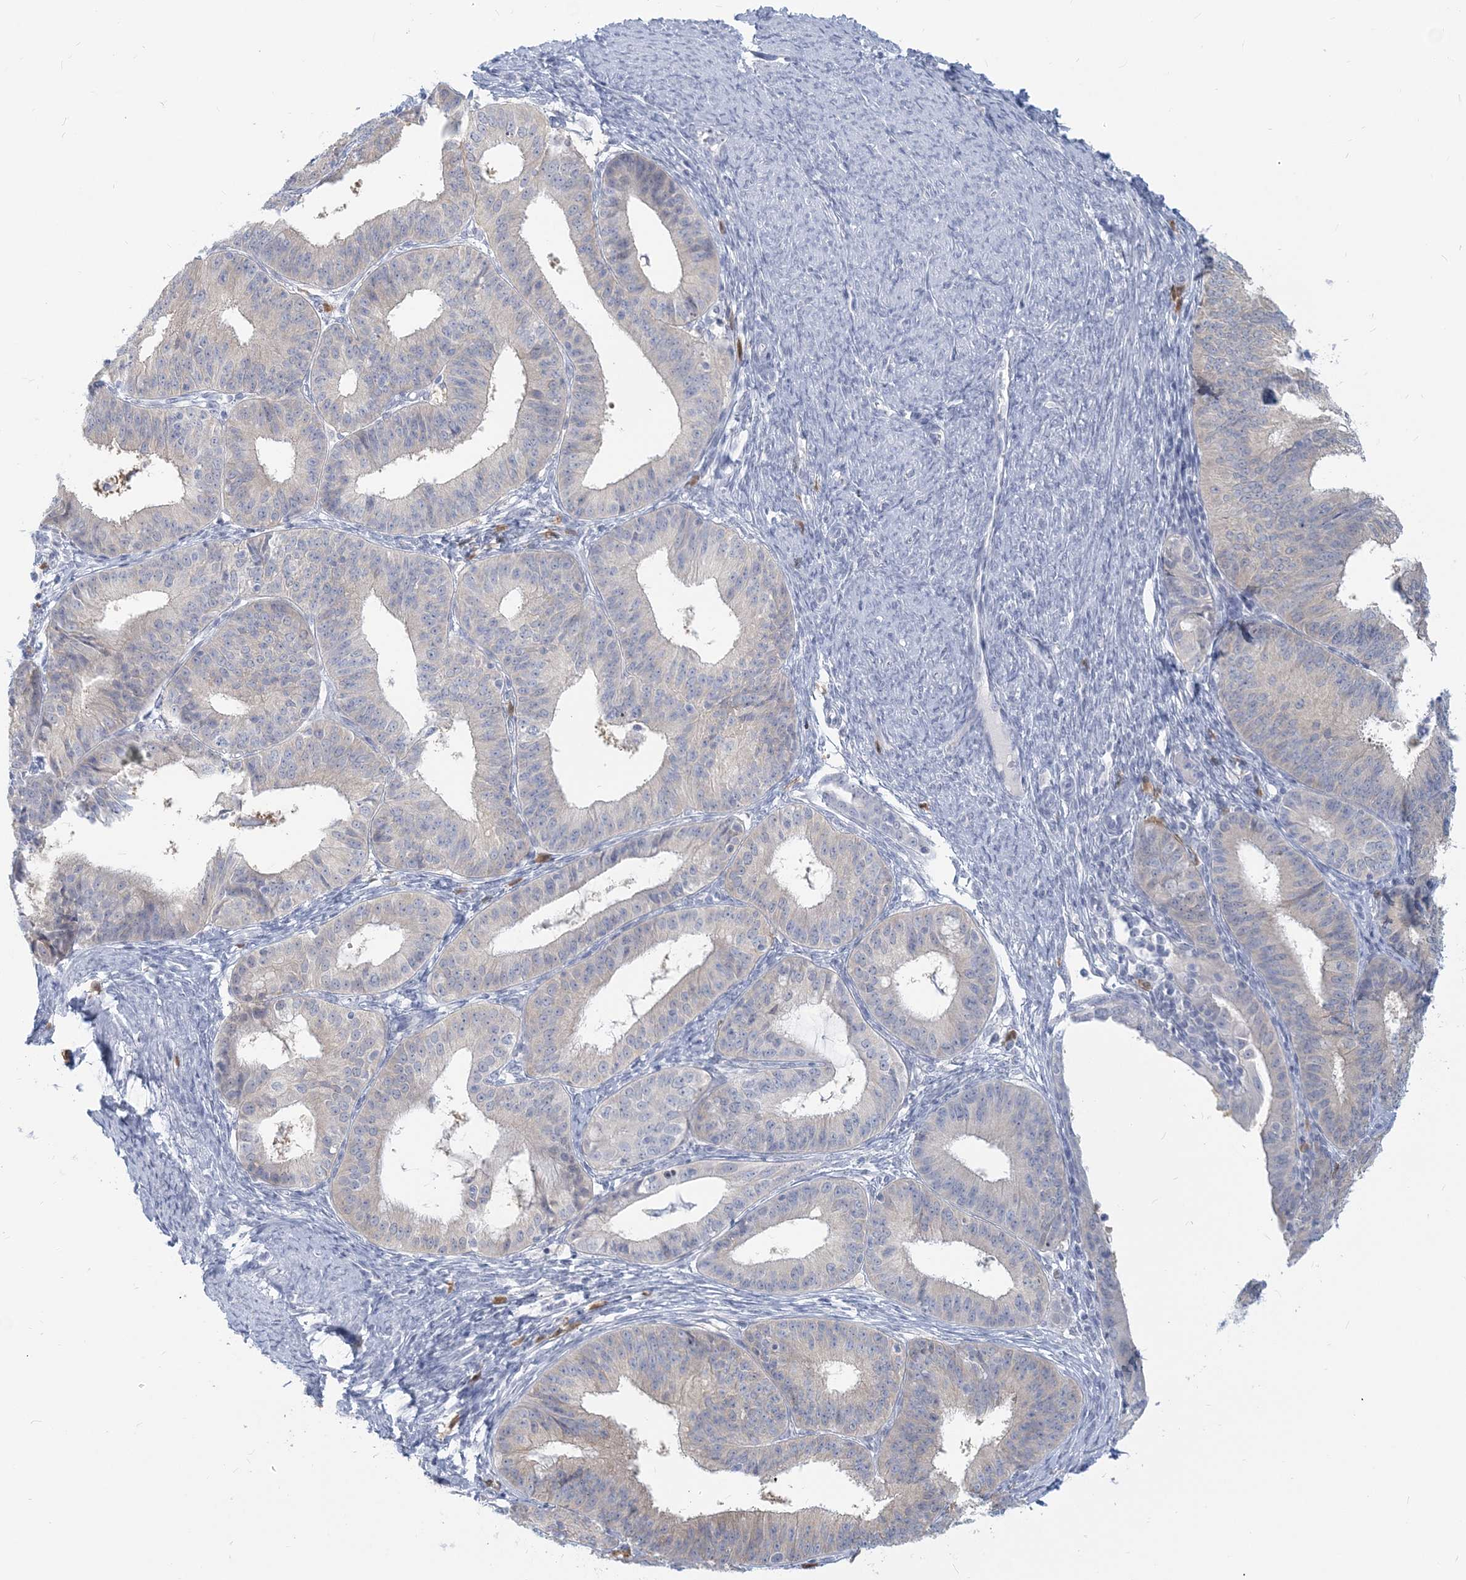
{"staining": {"intensity": "negative", "quantity": "none", "location": "none"}, "tissue": "endometrial cancer", "cell_type": "Tumor cells", "image_type": "cancer", "snomed": [{"axis": "morphology", "description": "Adenocarcinoma, NOS"}, {"axis": "topography", "description": "Endometrium"}], "caption": "There is no significant expression in tumor cells of endometrial adenocarcinoma. (DAB (3,3'-diaminobenzidine) IHC visualized using brightfield microscopy, high magnification).", "gene": "GMPPA", "patient": {"sex": "female", "age": 51}}